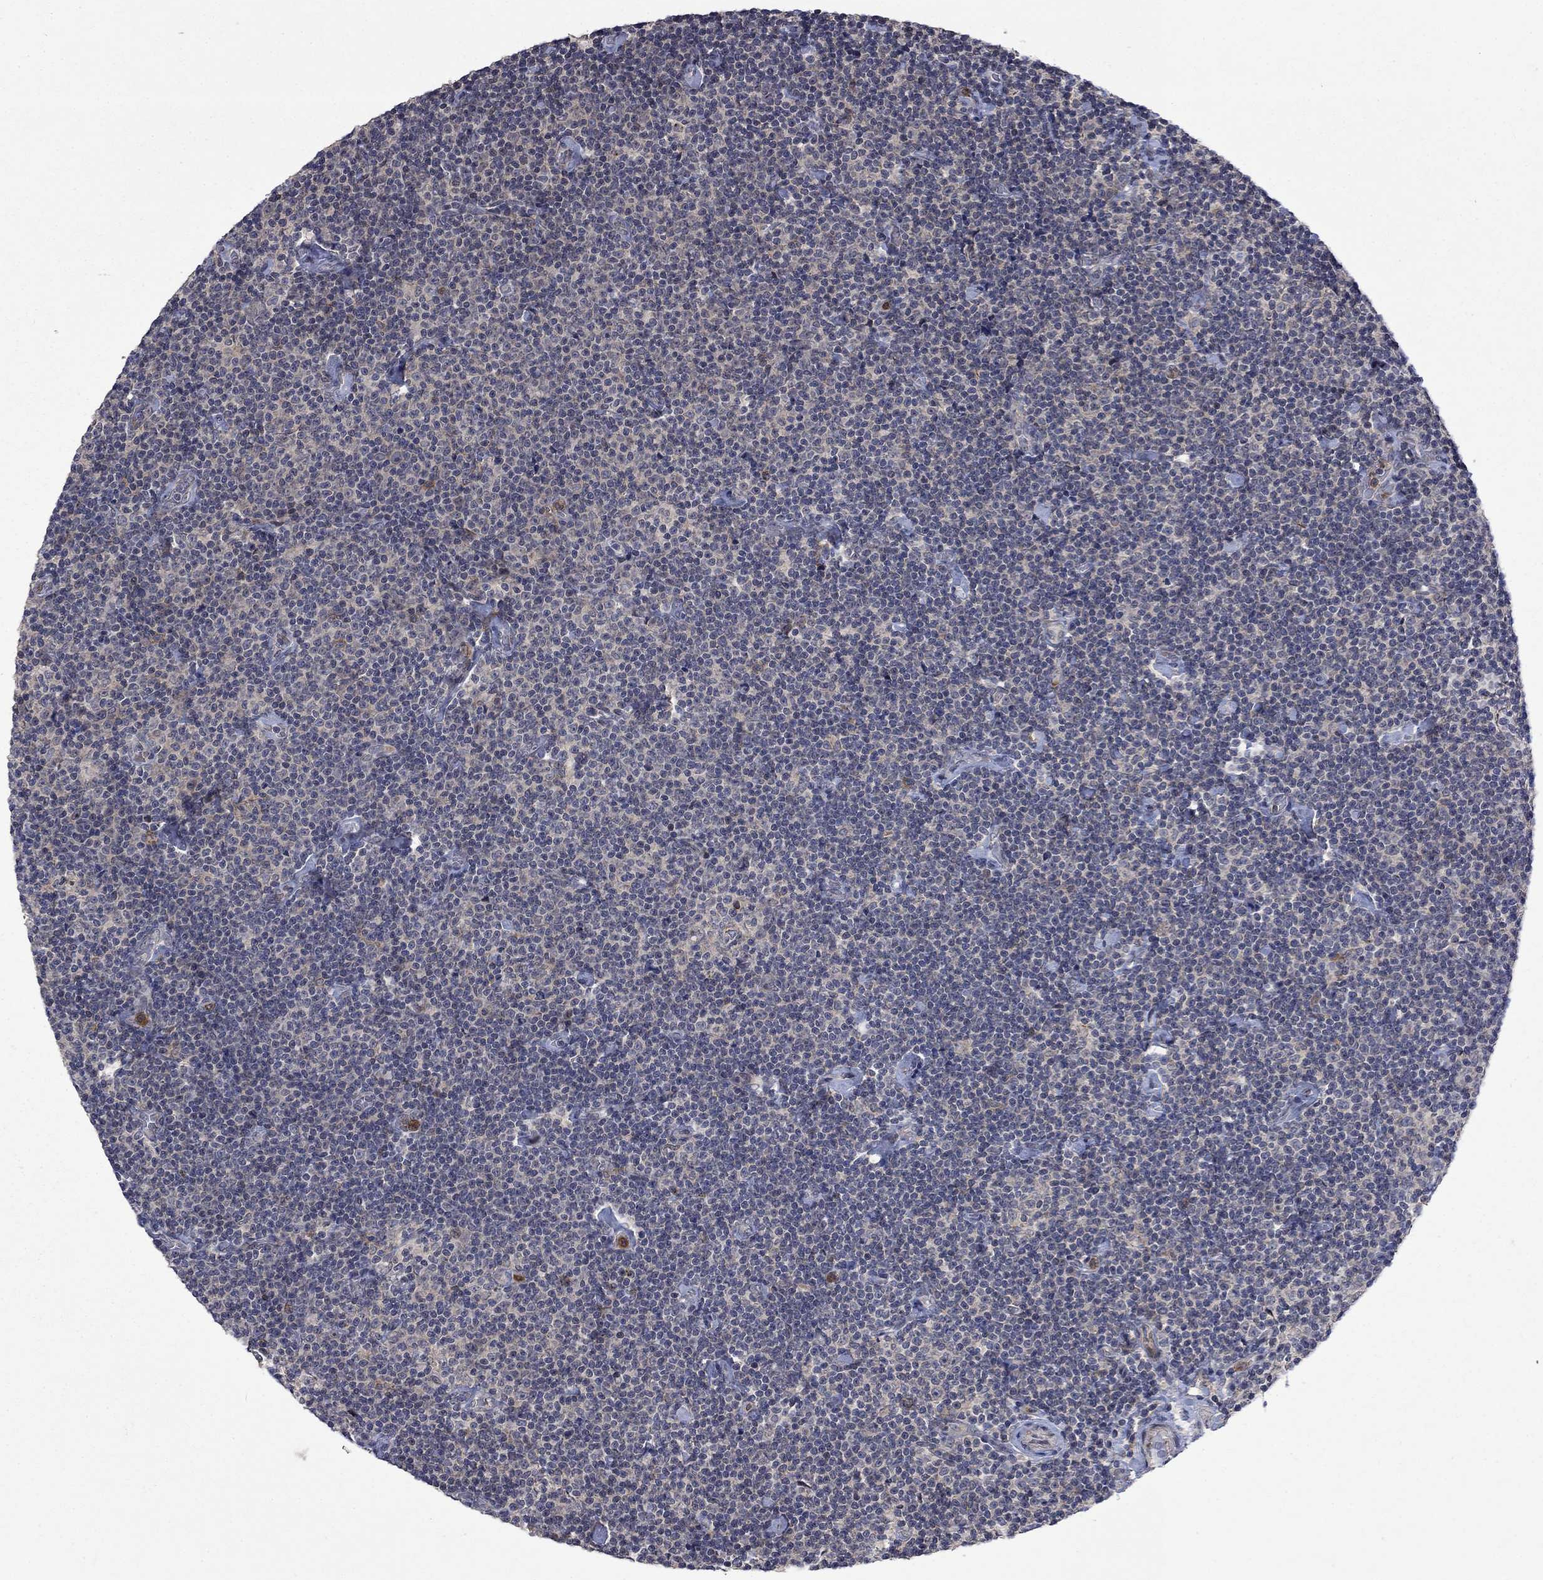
{"staining": {"intensity": "negative", "quantity": "none", "location": "none"}, "tissue": "lymphoma", "cell_type": "Tumor cells", "image_type": "cancer", "snomed": [{"axis": "morphology", "description": "Malignant lymphoma, non-Hodgkin's type, Low grade"}, {"axis": "topography", "description": "Lymph node"}], "caption": "The histopathology image displays no significant positivity in tumor cells of malignant lymphoma, non-Hodgkin's type (low-grade). Brightfield microscopy of immunohistochemistry stained with DAB (brown) and hematoxylin (blue), captured at high magnification.", "gene": "PPP1R9A", "patient": {"sex": "male", "age": 81}}